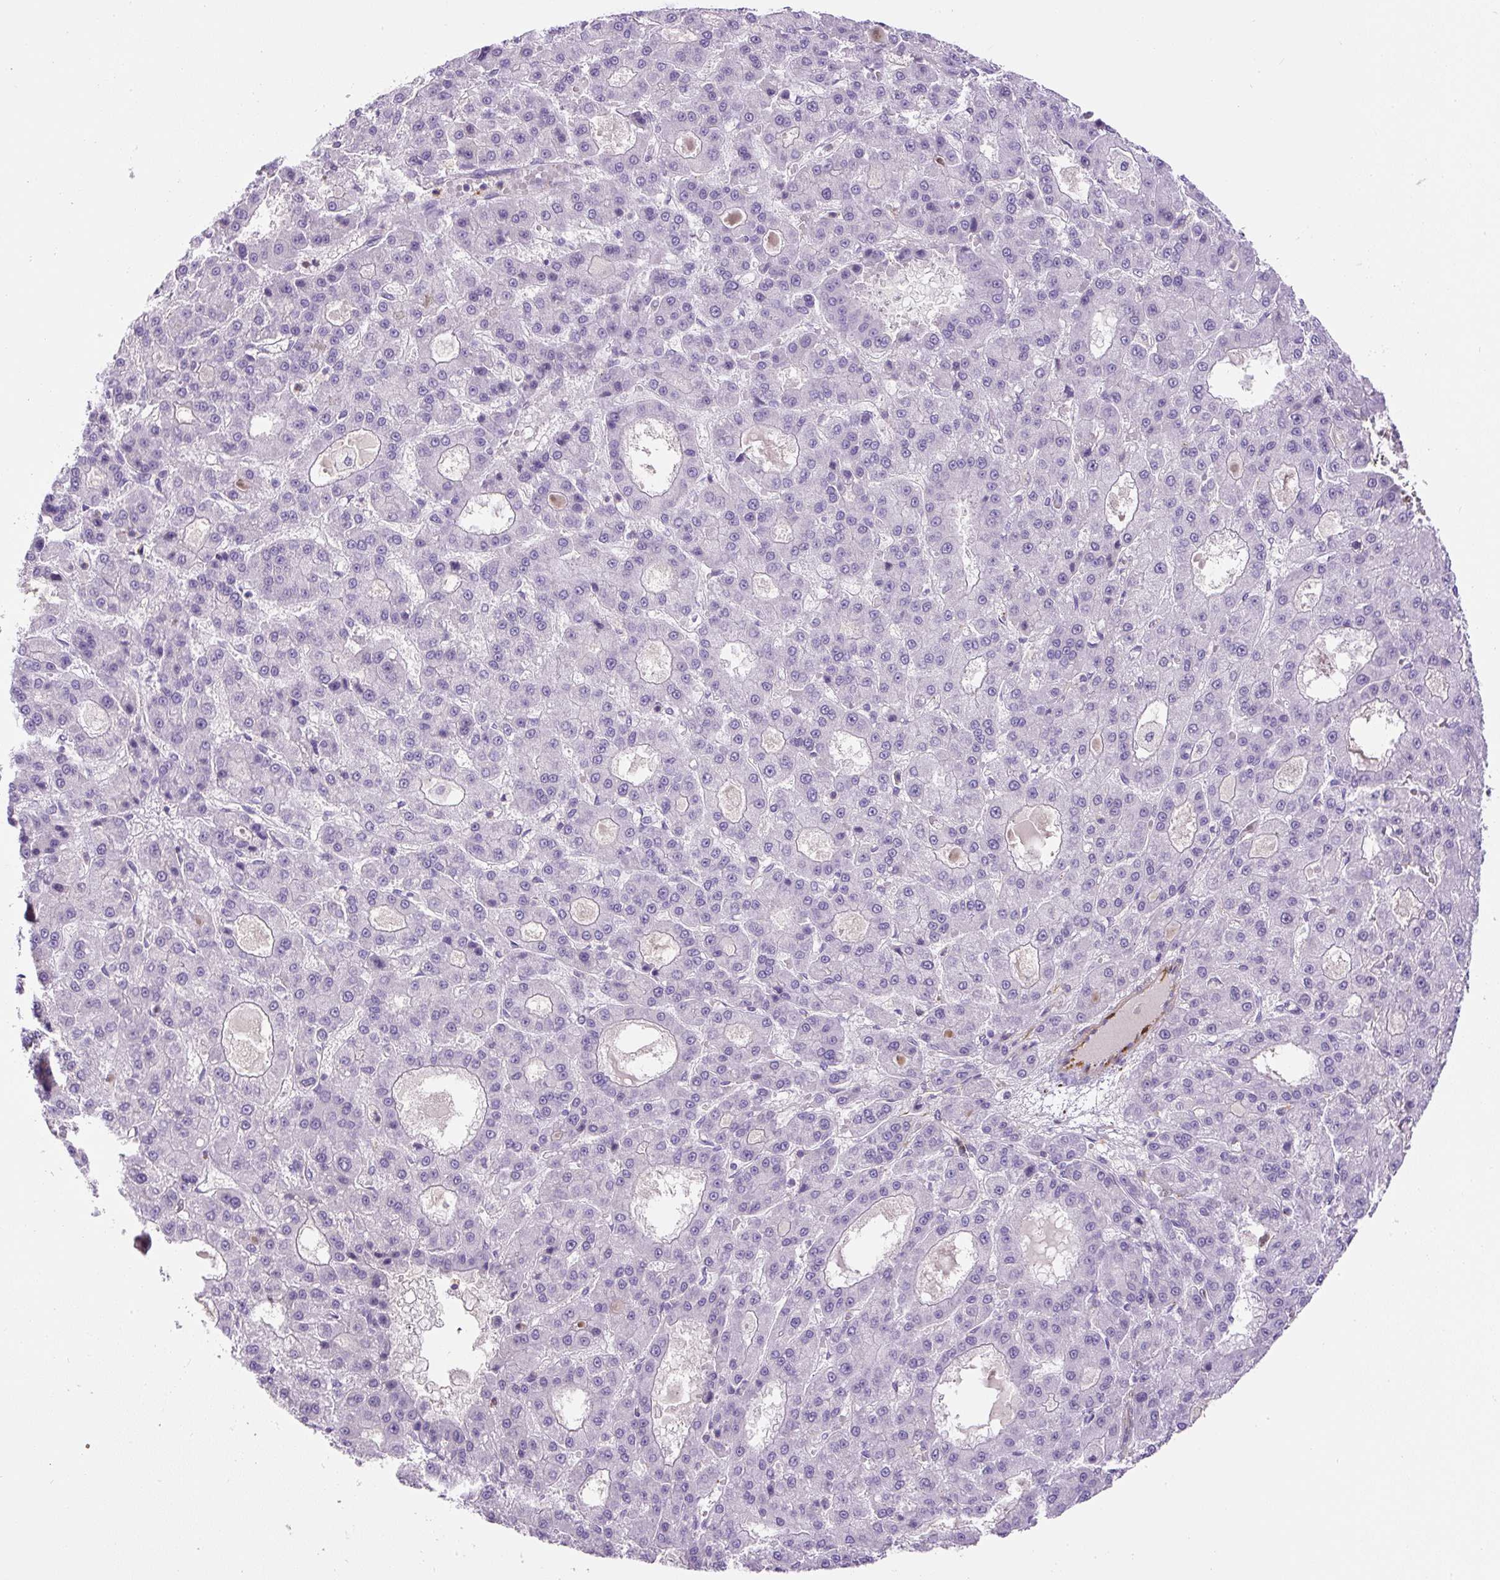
{"staining": {"intensity": "negative", "quantity": "none", "location": "none"}, "tissue": "liver cancer", "cell_type": "Tumor cells", "image_type": "cancer", "snomed": [{"axis": "morphology", "description": "Carcinoma, Hepatocellular, NOS"}, {"axis": "topography", "description": "Liver"}], "caption": "IHC micrograph of hepatocellular carcinoma (liver) stained for a protein (brown), which exhibits no positivity in tumor cells.", "gene": "B3GALT5", "patient": {"sex": "male", "age": 70}}